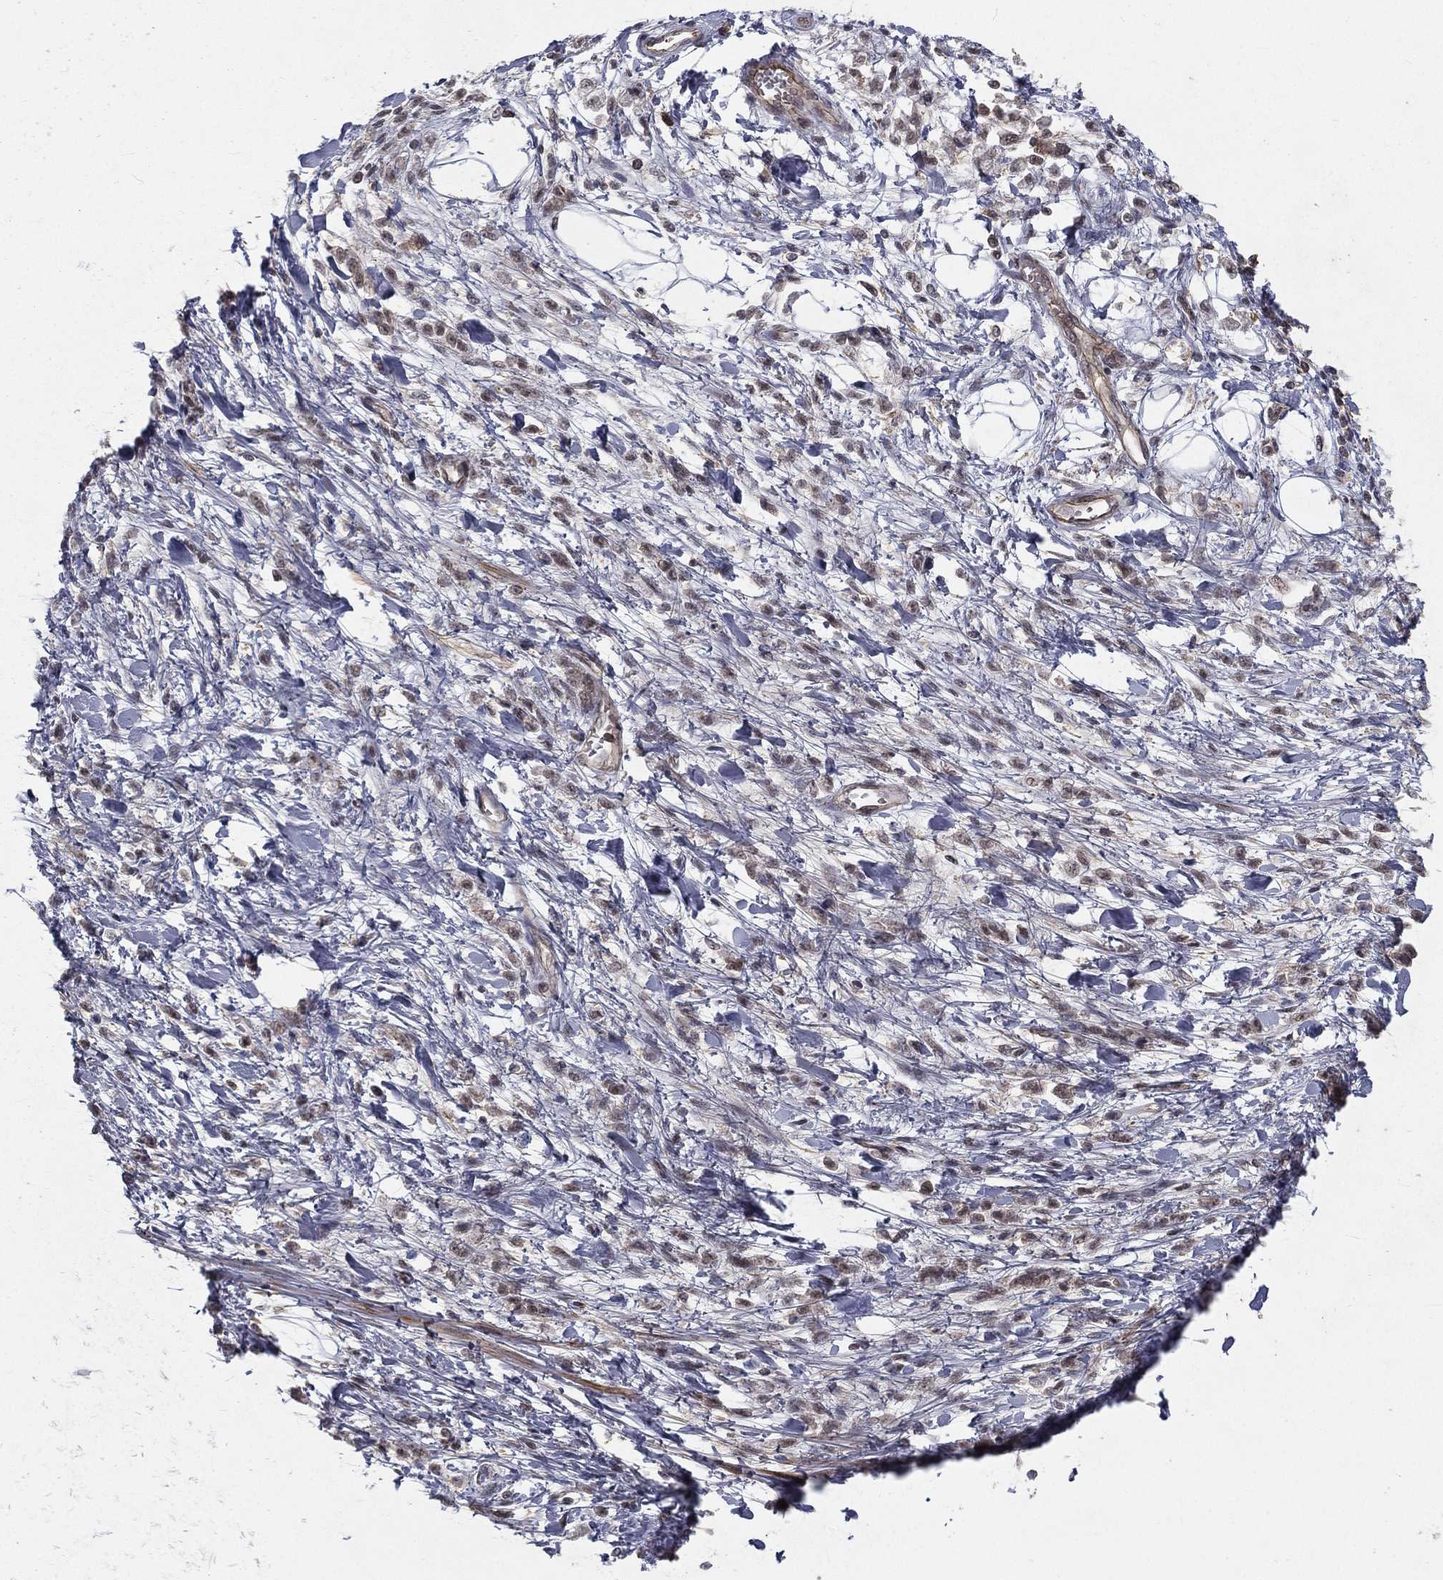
{"staining": {"intensity": "negative", "quantity": "none", "location": "none"}, "tissue": "stomach cancer", "cell_type": "Tumor cells", "image_type": "cancer", "snomed": [{"axis": "morphology", "description": "Adenocarcinoma, NOS"}, {"axis": "topography", "description": "Stomach"}], "caption": "High magnification brightfield microscopy of stomach adenocarcinoma stained with DAB (3,3'-diaminobenzidine) (brown) and counterstained with hematoxylin (blue): tumor cells show no significant expression. (Brightfield microscopy of DAB immunohistochemistry at high magnification).", "gene": "MORC2", "patient": {"sex": "female", "age": 60}}